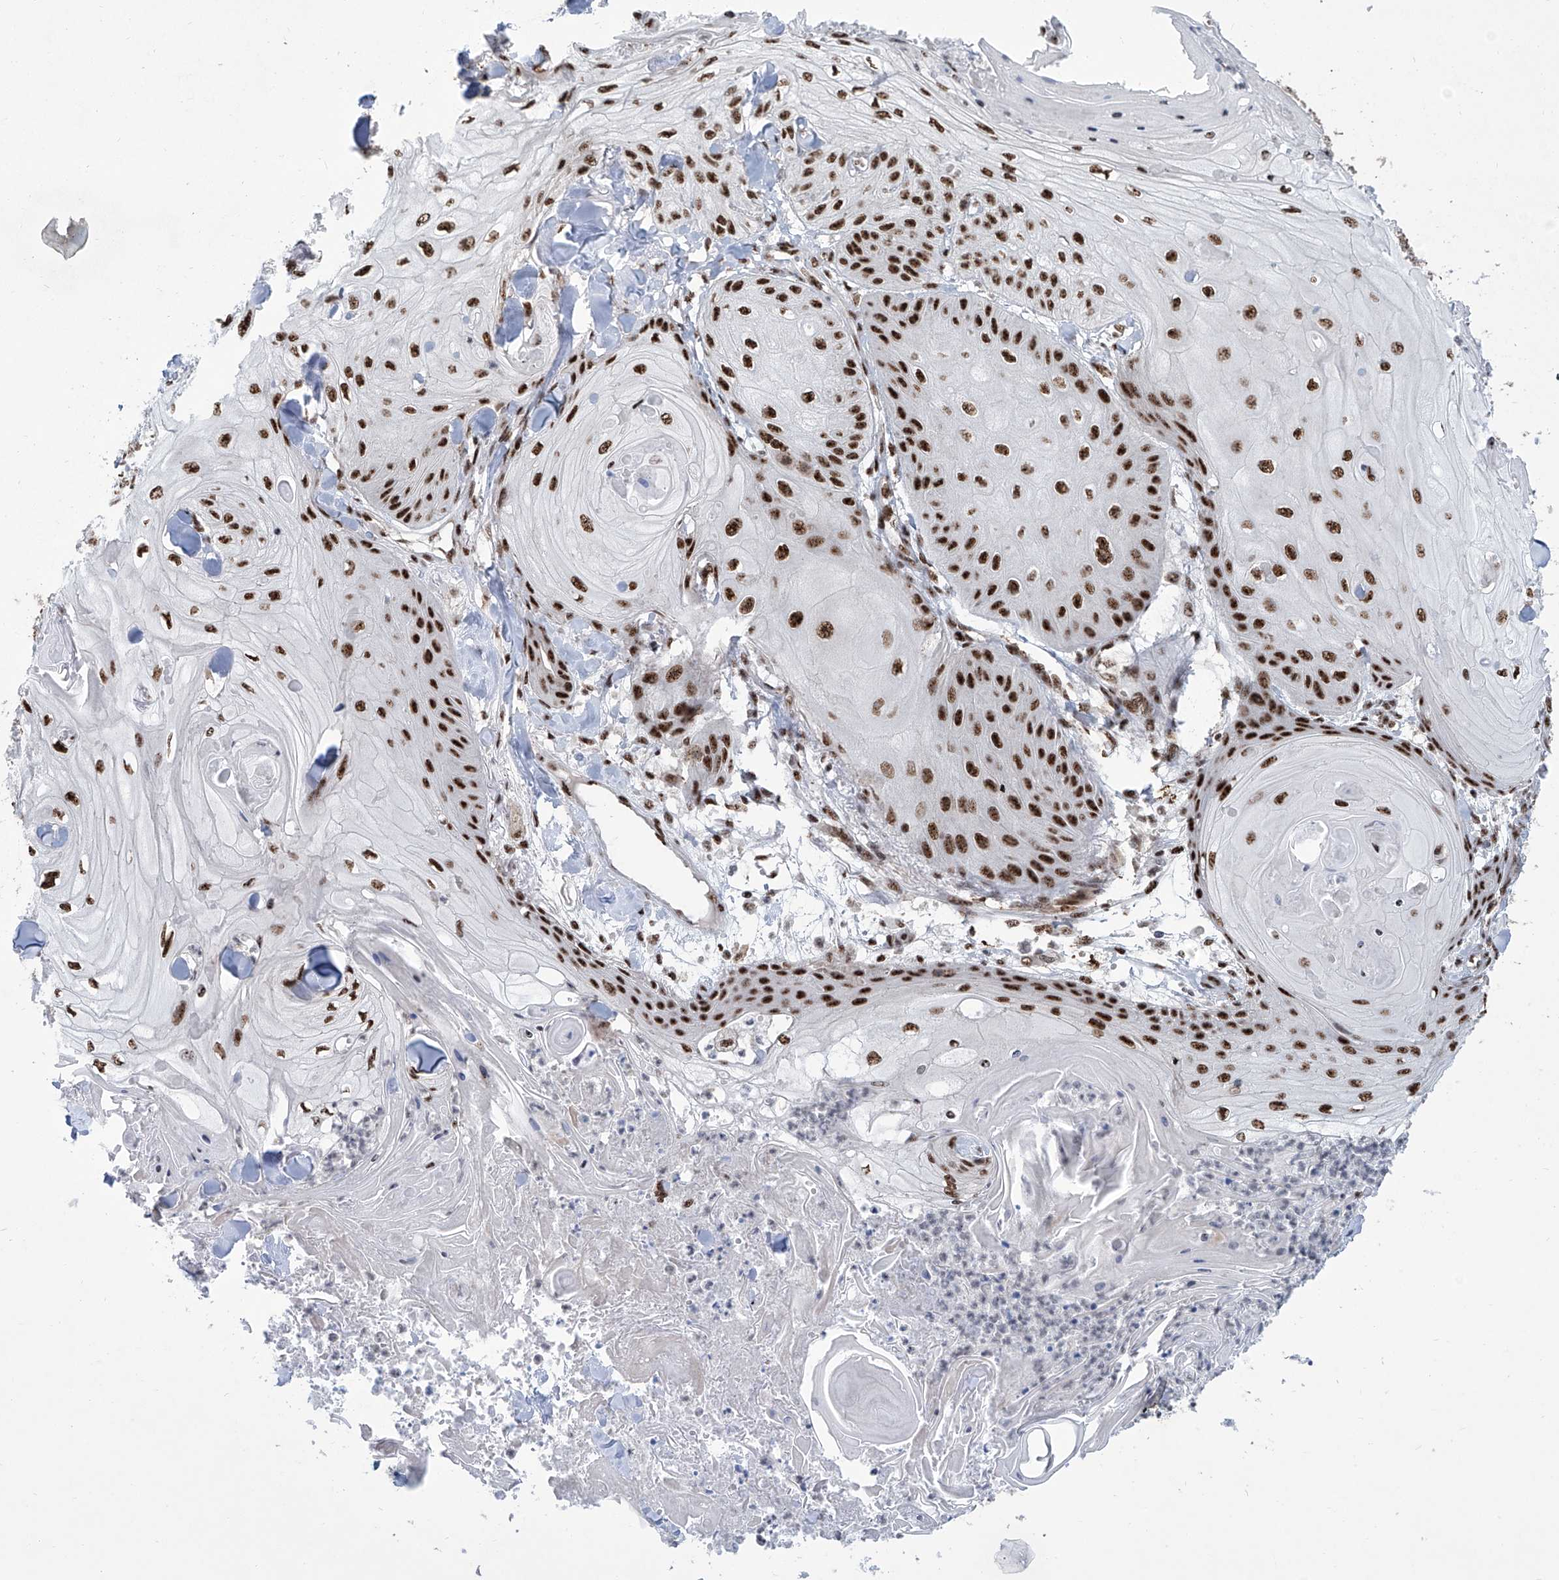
{"staining": {"intensity": "strong", "quantity": ">75%", "location": "nuclear"}, "tissue": "skin cancer", "cell_type": "Tumor cells", "image_type": "cancer", "snomed": [{"axis": "morphology", "description": "Squamous cell carcinoma, NOS"}, {"axis": "topography", "description": "Skin"}], "caption": "Immunohistochemistry (IHC) of skin squamous cell carcinoma demonstrates high levels of strong nuclear staining in approximately >75% of tumor cells.", "gene": "FBXL4", "patient": {"sex": "male", "age": 74}}